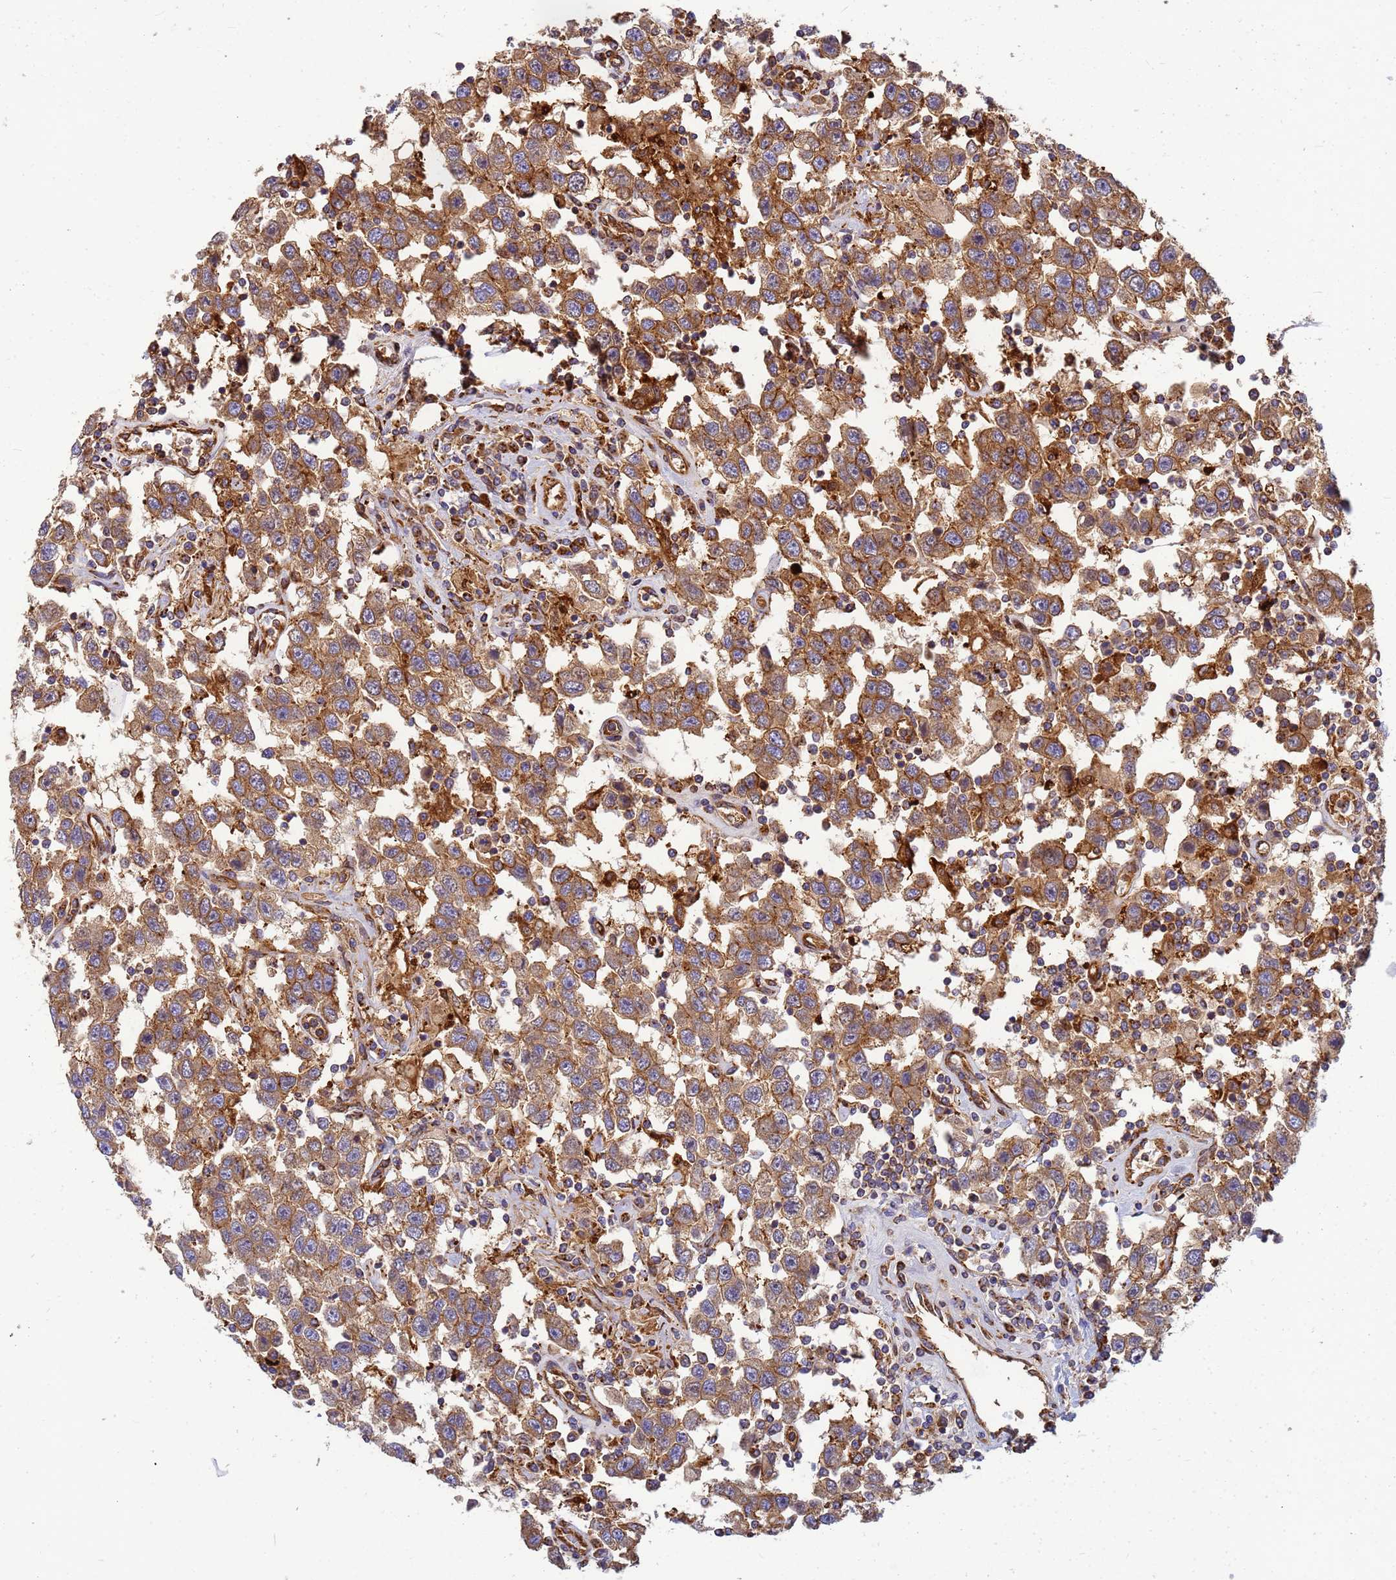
{"staining": {"intensity": "moderate", "quantity": ">75%", "location": "cytoplasmic/membranous"}, "tissue": "testis cancer", "cell_type": "Tumor cells", "image_type": "cancer", "snomed": [{"axis": "morphology", "description": "Seminoma, NOS"}, {"axis": "topography", "description": "Testis"}], "caption": "Immunohistochemistry (DAB) staining of human testis cancer (seminoma) displays moderate cytoplasmic/membranous protein expression in about >75% of tumor cells. The staining is performed using DAB (3,3'-diaminobenzidine) brown chromogen to label protein expression. The nuclei are counter-stained blue using hematoxylin.", "gene": "C2CD5", "patient": {"sex": "male", "age": 41}}